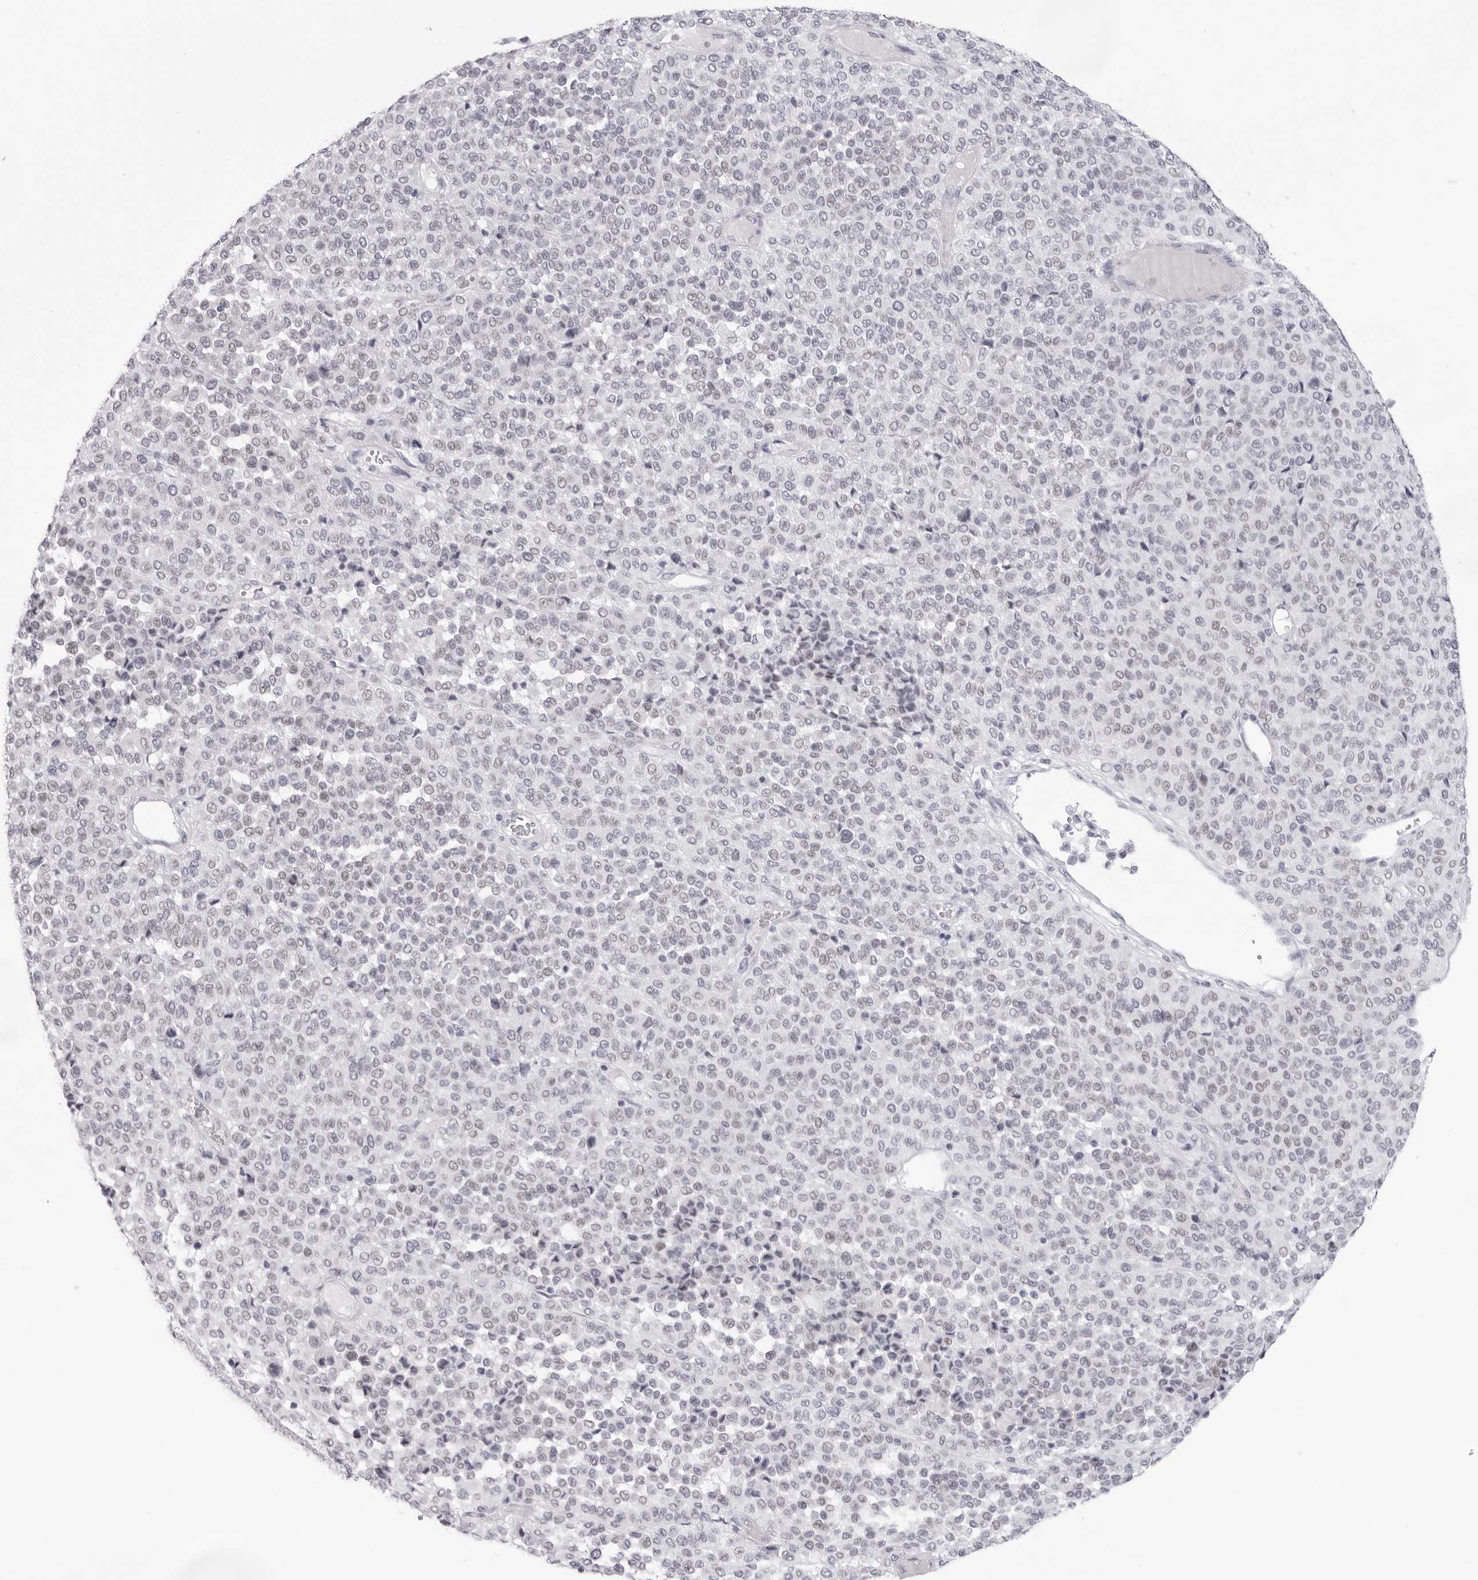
{"staining": {"intensity": "negative", "quantity": "none", "location": "none"}, "tissue": "melanoma", "cell_type": "Tumor cells", "image_type": "cancer", "snomed": [{"axis": "morphology", "description": "Malignant melanoma, Metastatic site"}, {"axis": "topography", "description": "Pancreas"}], "caption": "There is no significant staining in tumor cells of melanoma.", "gene": "KLK12", "patient": {"sex": "female", "age": 30}}